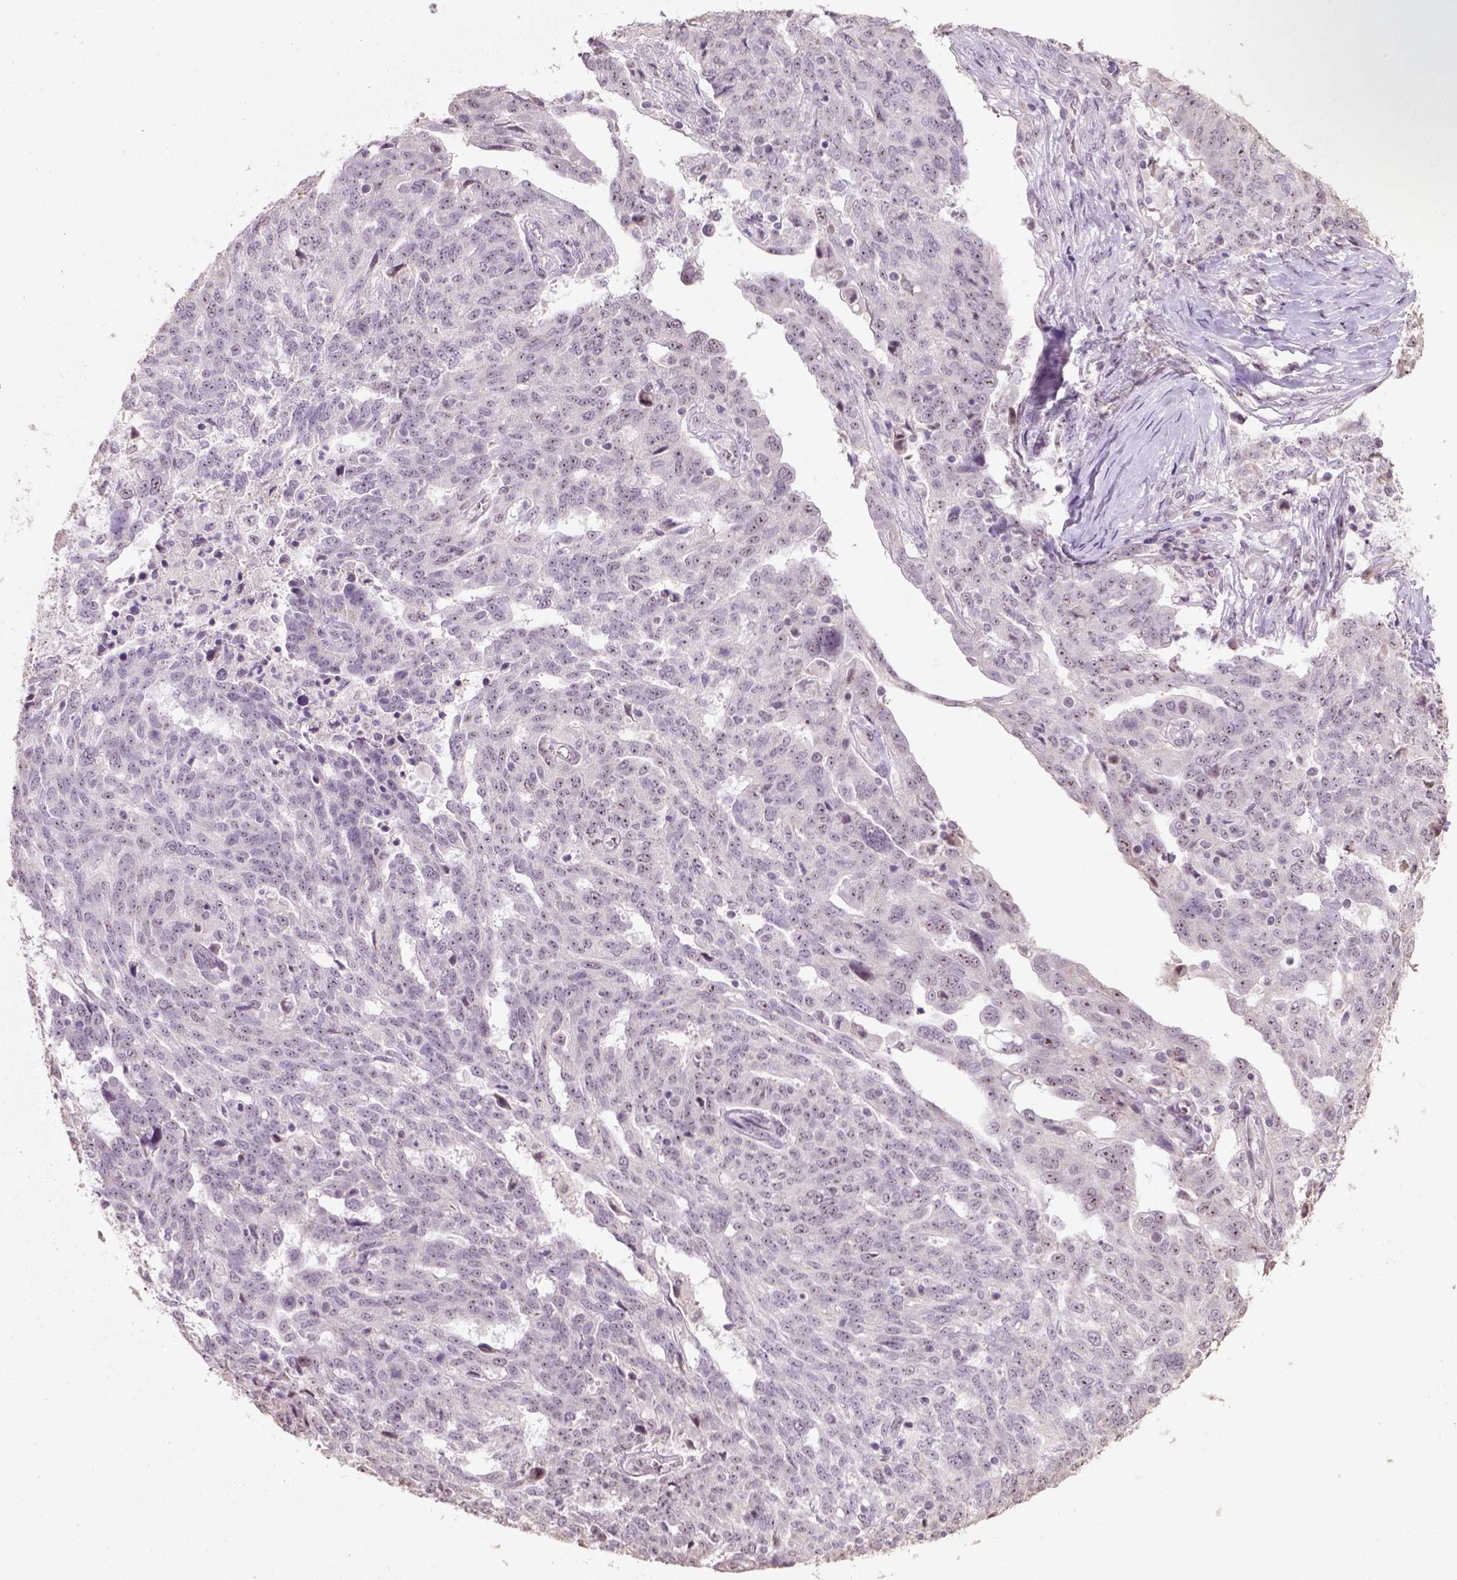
{"staining": {"intensity": "moderate", "quantity": "25%-75%", "location": "nuclear"}, "tissue": "ovarian cancer", "cell_type": "Tumor cells", "image_type": "cancer", "snomed": [{"axis": "morphology", "description": "Cystadenocarcinoma, serous, NOS"}, {"axis": "topography", "description": "Ovary"}], "caption": "Protein expression analysis of serous cystadenocarcinoma (ovarian) demonstrates moderate nuclear positivity in approximately 25%-75% of tumor cells.", "gene": "DDX50", "patient": {"sex": "female", "age": 67}}